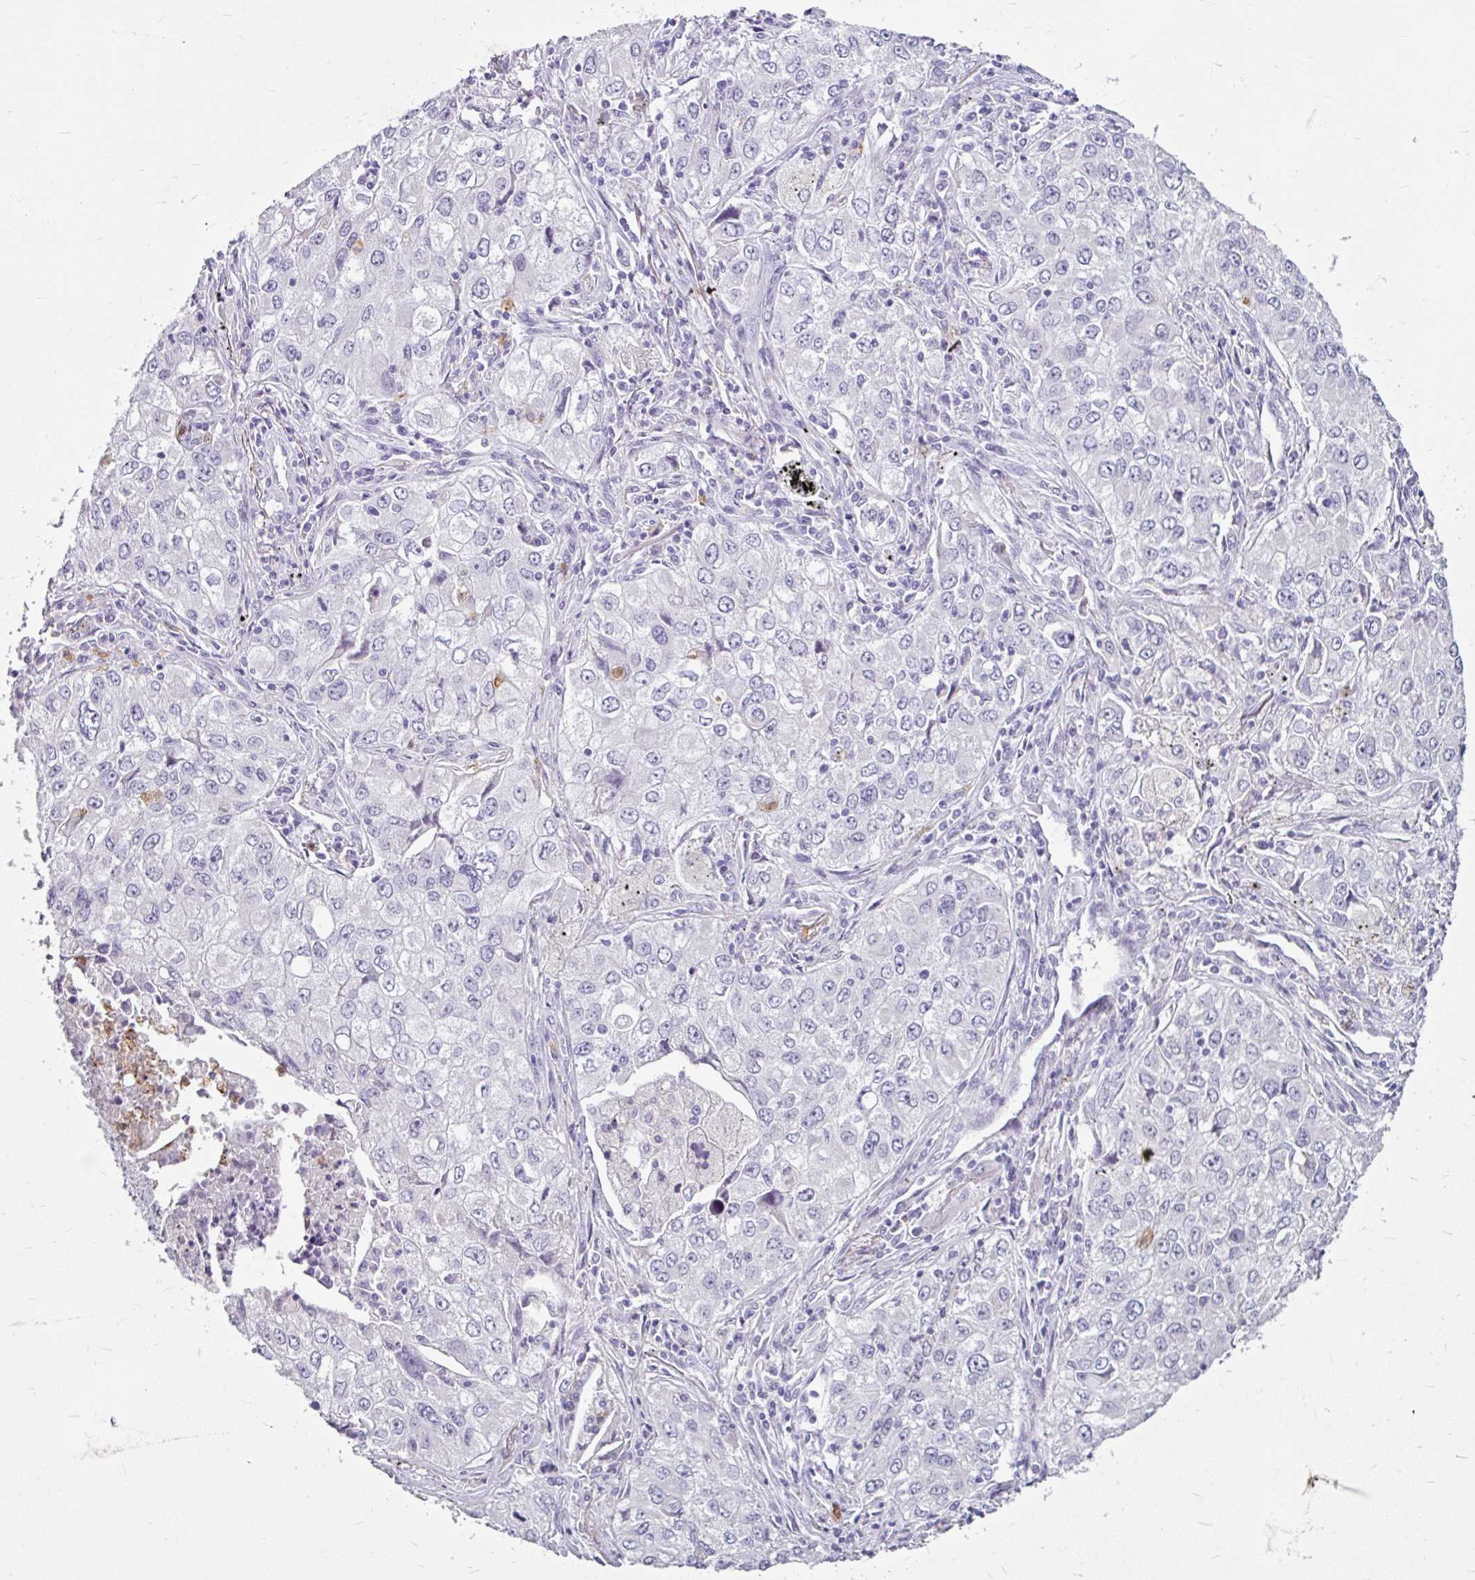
{"staining": {"intensity": "negative", "quantity": "none", "location": "none"}, "tissue": "lung cancer", "cell_type": "Tumor cells", "image_type": "cancer", "snomed": [{"axis": "morphology", "description": "Adenocarcinoma, NOS"}, {"axis": "morphology", "description": "Adenocarcinoma, metastatic, NOS"}, {"axis": "topography", "description": "Lymph node"}, {"axis": "topography", "description": "Lung"}], "caption": "This histopathology image is of lung adenocarcinoma stained with immunohistochemistry to label a protein in brown with the nuclei are counter-stained blue. There is no expression in tumor cells.", "gene": "ANKRD1", "patient": {"sex": "female", "age": 42}}